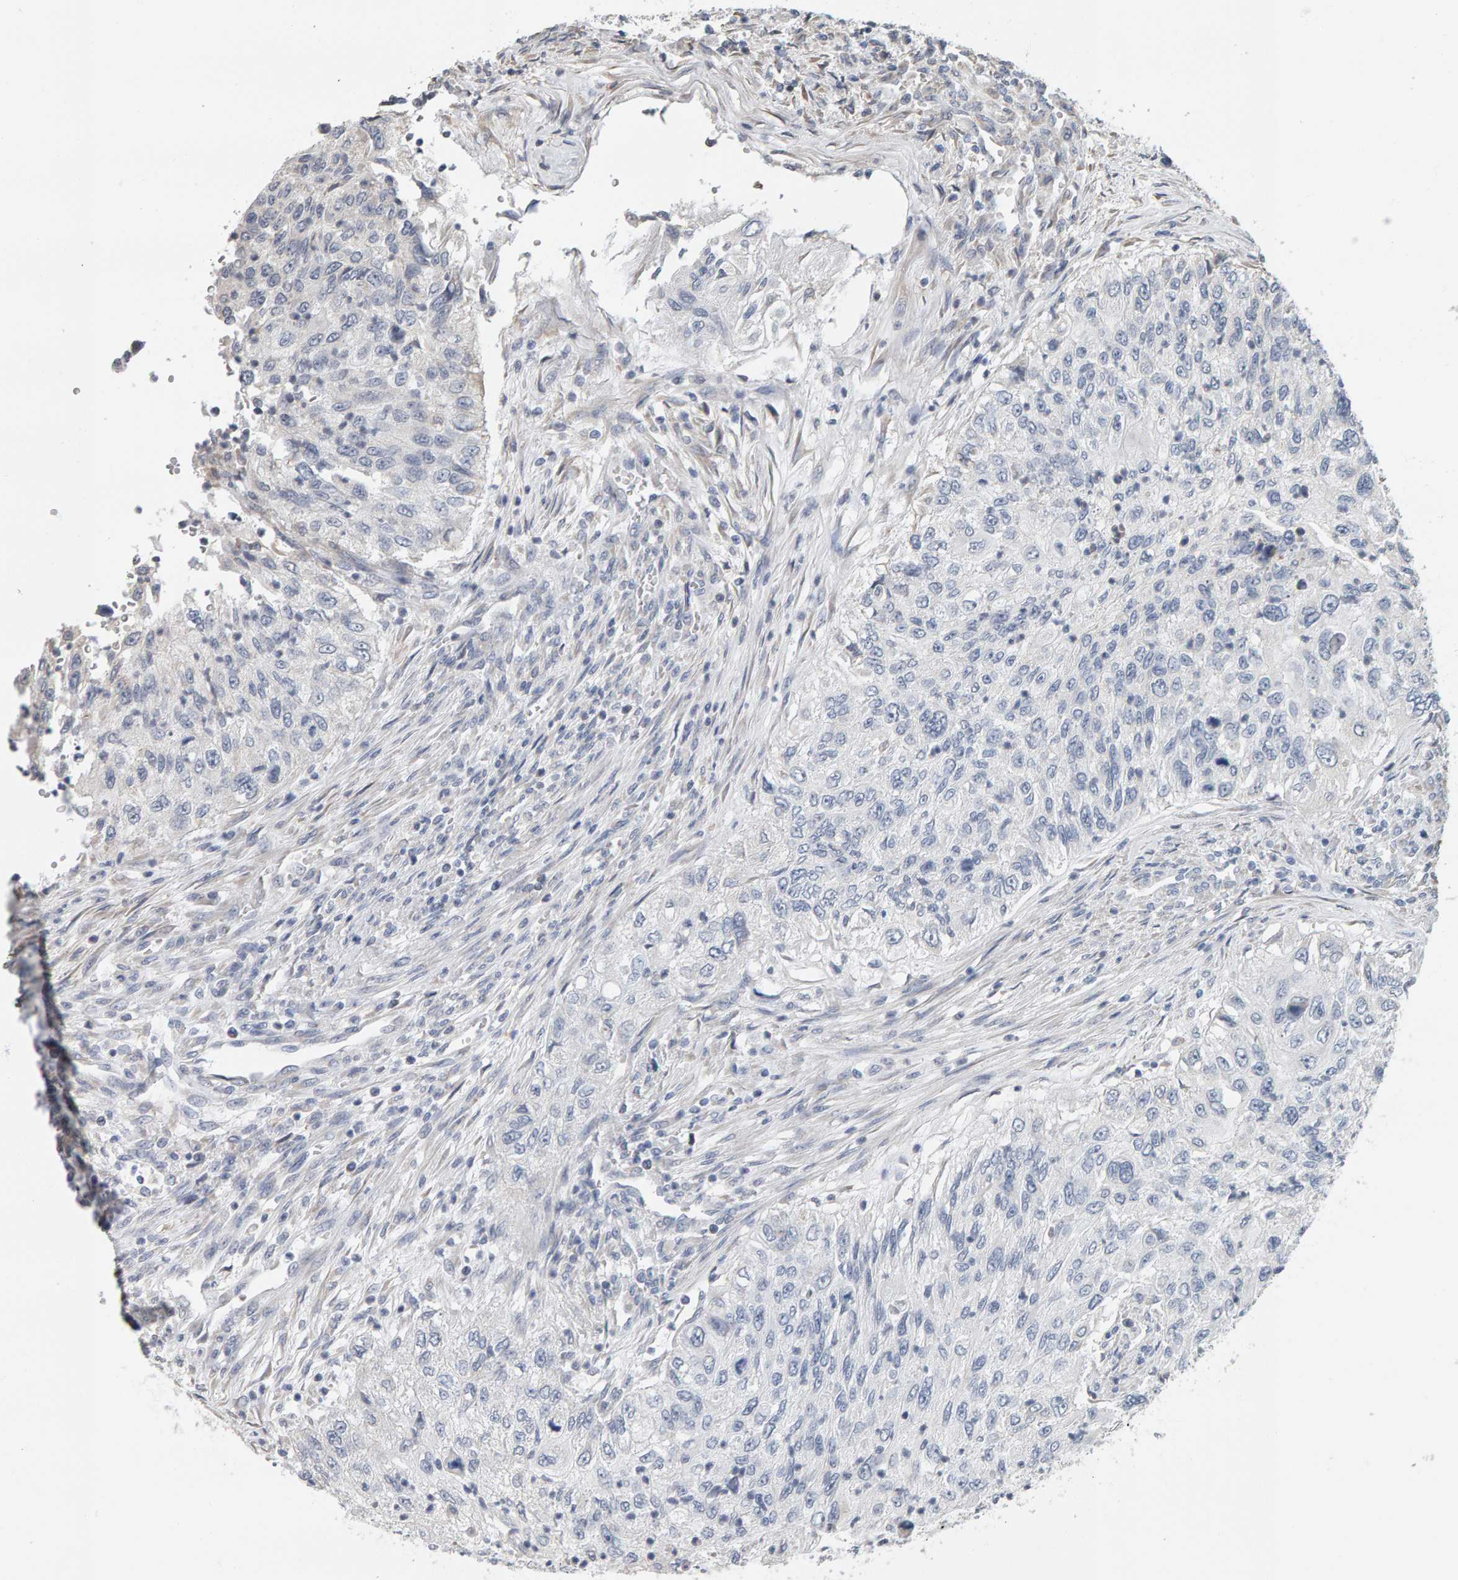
{"staining": {"intensity": "negative", "quantity": "none", "location": "none"}, "tissue": "urothelial cancer", "cell_type": "Tumor cells", "image_type": "cancer", "snomed": [{"axis": "morphology", "description": "Urothelial carcinoma, High grade"}, {"axis": "topography", "description": "Urinary bladder"}], "caption": "Immunohistochemical staining of human urothelial carcinoma (high-grade) reveals no significant expression in tumor cells.", "gene": "ADHFE1", "patient": {"sex": "female", "age": 60}}